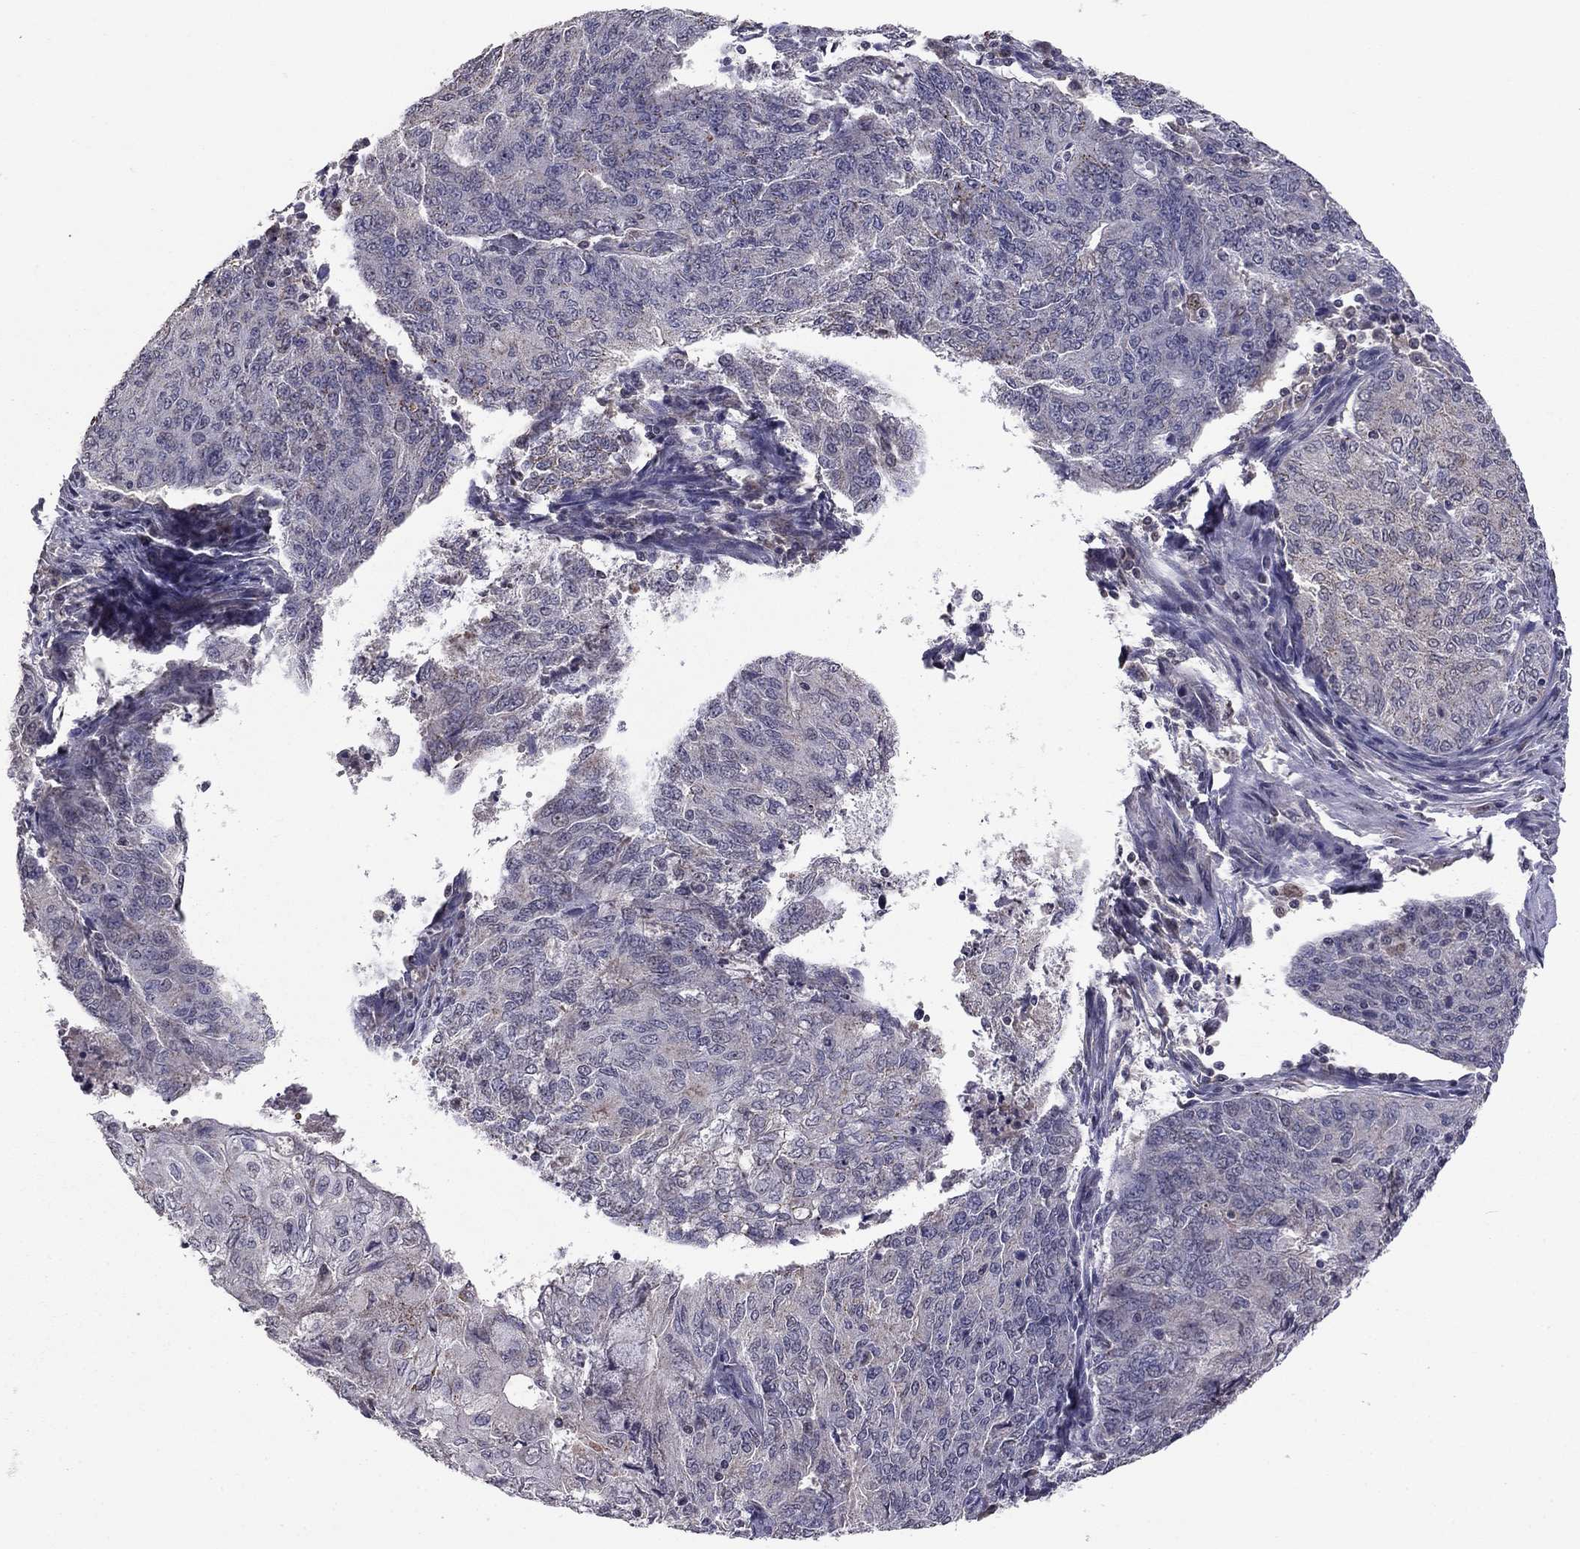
{"staining": {"intensity": "negative", "quantity": "none", "location": "none"}, "tissue": "endometrial cancer", "cell_type": "Tumor cells", "image_type": "cancer", "snomed": [{"axis": "morphology", "description": "Adenocarcinoma, NOS"}, {"axis": "topography", "description": "Endometrium"}], "caption": "The micrograph exhibits no significant expression in tumor cells of endometrial cancer (adenocarcinoma).", "gene": "HCN1", "patient": {"sex": "female", "age": 82}}